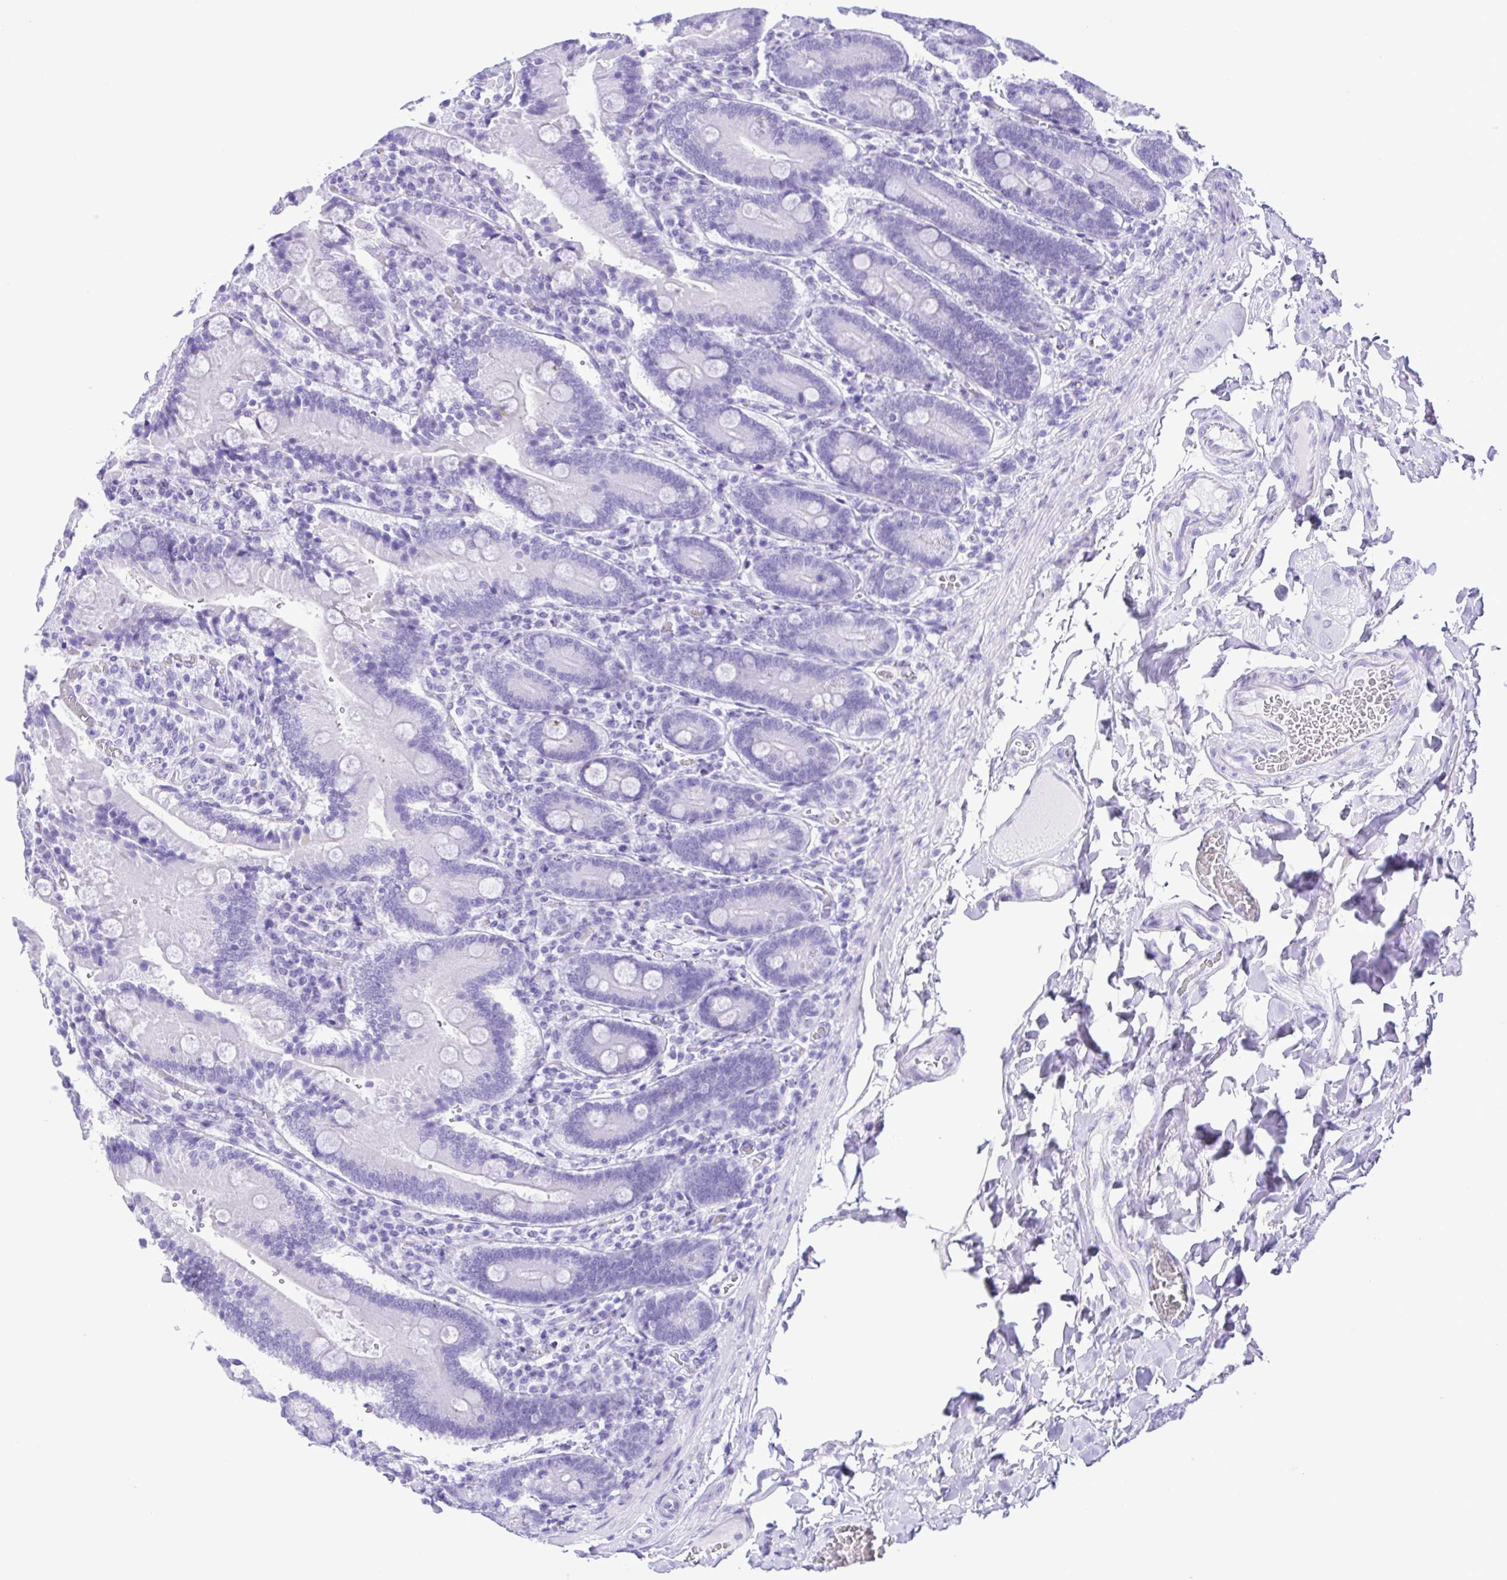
{"staining": {"intensity": "negative", "quantity": "none", "location": "none"}, "tissue": "duodenum", "cell_type": "Glandular cells", "image_type": "normal", "snomed": [{"axis": "morphology", "description": "Normal tissue, NOS"}, {"axis": "topography", "description": "Duodenum"}], "caption": "Immunohistochemistry of normal human duodenum demonstrates no positivity in glandular cells.", "gene": "ERP27", "patient": {"sex": "female", "age": 62}}